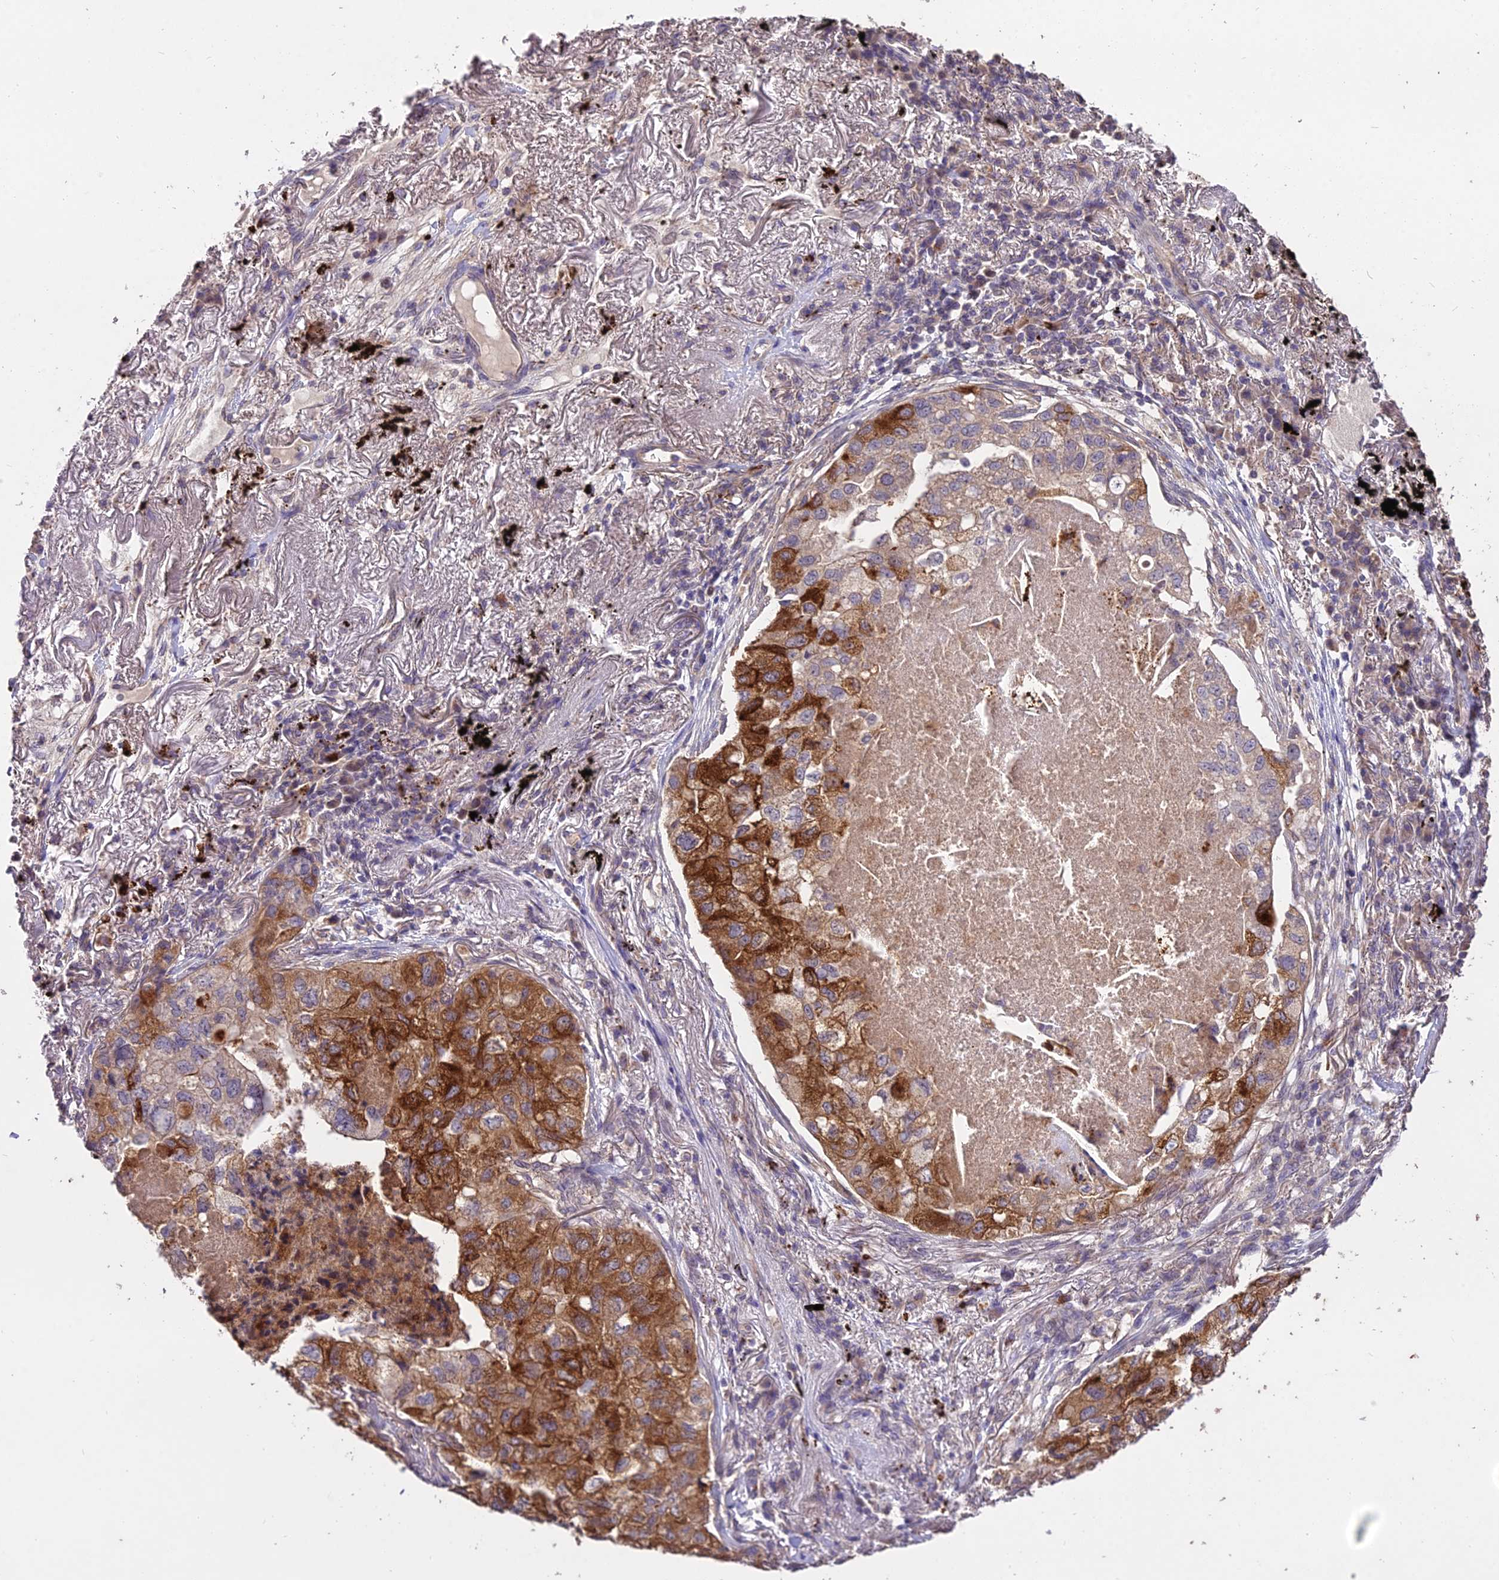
{"staining": {"intensity": "moderate", "quantity": ">75%", "location": "cytoplasmic/membranous"}, "tissue": "lung cancer", "cell_type": "Tumor cells", "image_type": "cancer", "snomed": [{"axis": "morphology", "description": "Adenocarcinoma, NOS"}, {"axis": "topography", "description": "Lung"}], "caption": "Immunohistochemical staining of lung adenocarcinoma reveals medium levels of moderate cytoplasmic/membranous protein expression in about >75% of tumor cells.", "gene": "SDHD", "patient": {"sex": "male", "age": 65}}